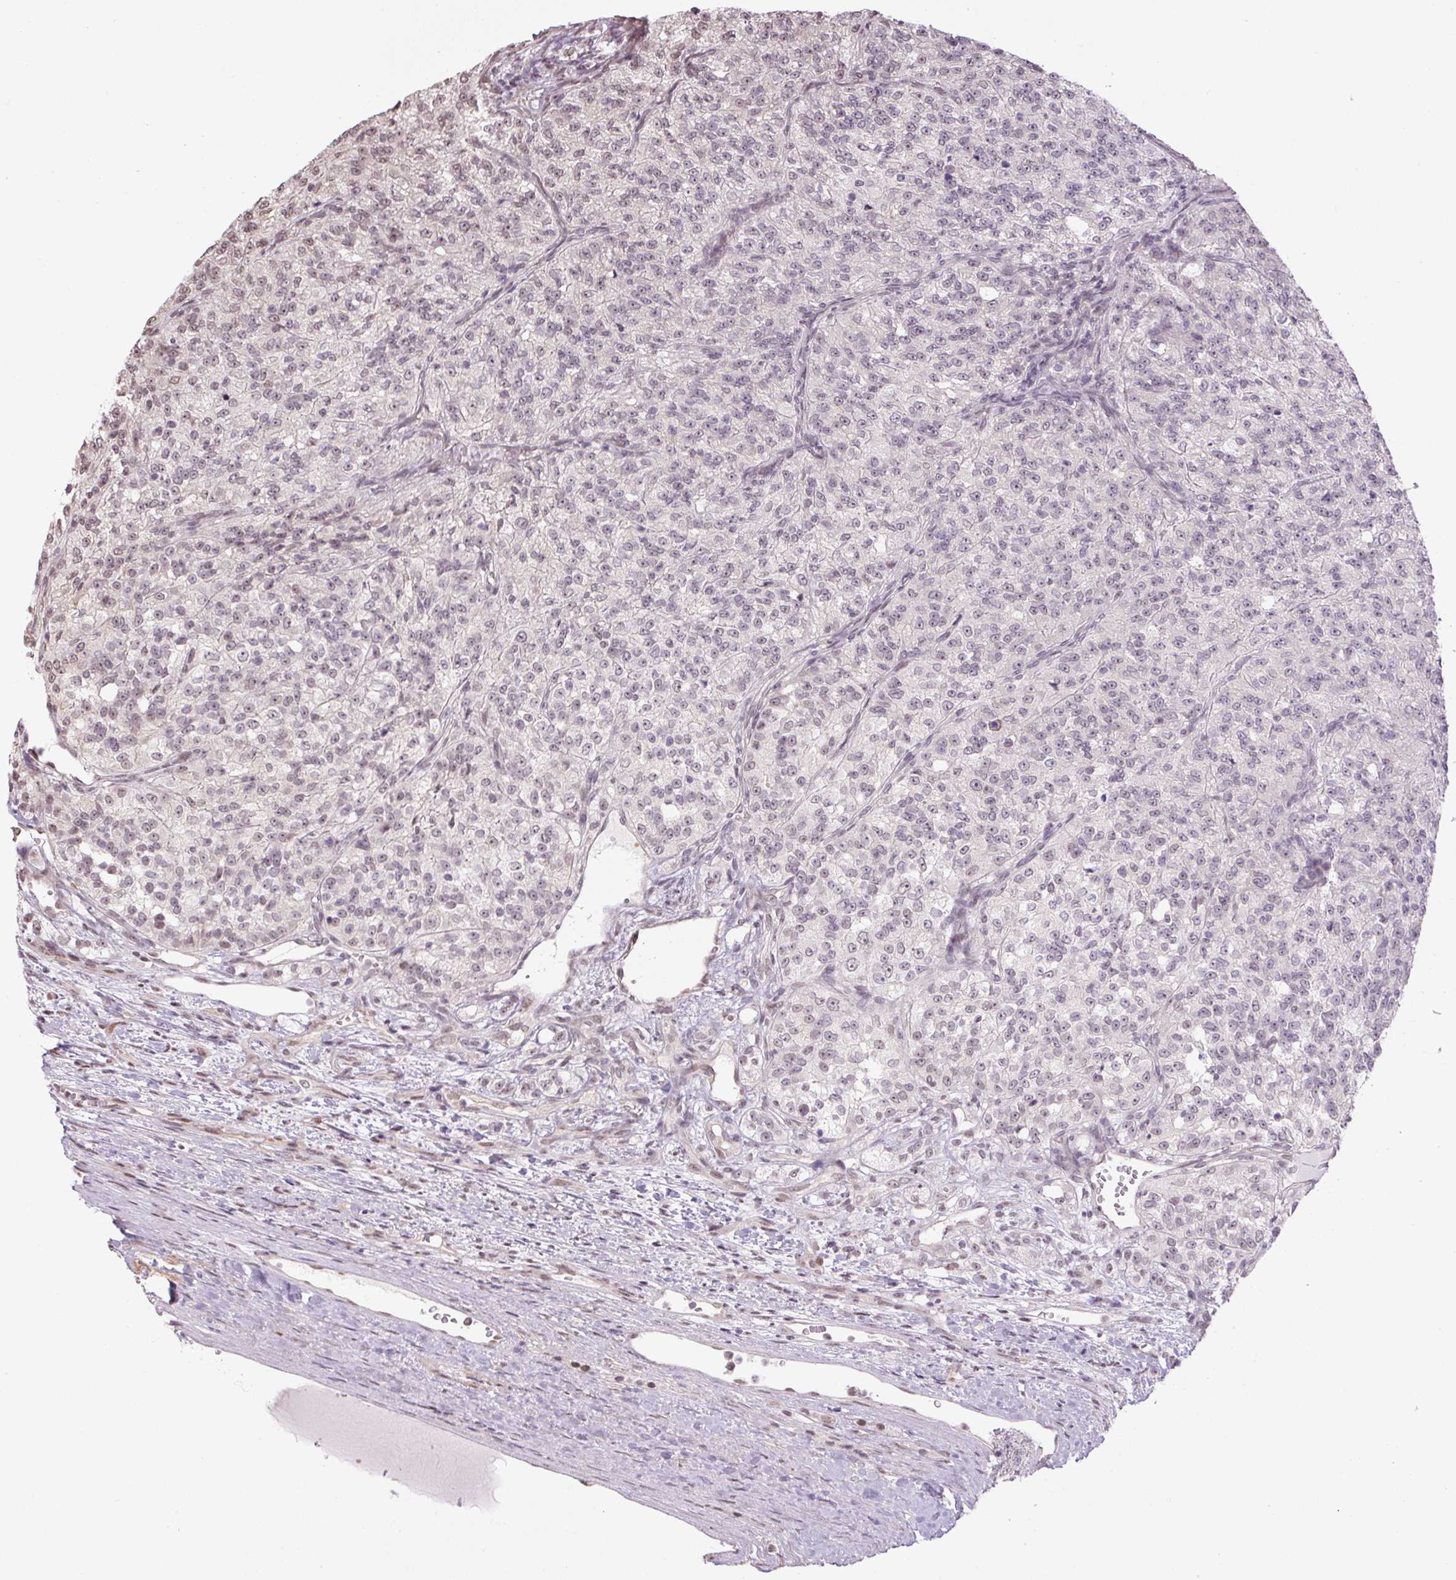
{"staining": {"intensity": "moderate", "quantity": "<25%", "location": "nuclear"}, "tissue": "renal cancer", "cell_type": "Tumor cells", "image_type": "cancer", "snomed": [{"axis": "morphology", "description": "Adenocarcinoma, NOS"}, {"axis": "topography", "description": "Kidney"}], "caption": "IHC of human renal adenocarcinoma exhibits low levels of moderate nuclear expression in about <25% of tumor cells.", "gene": "TCFL5", "patient": {"sex": "female", "age": 63}}